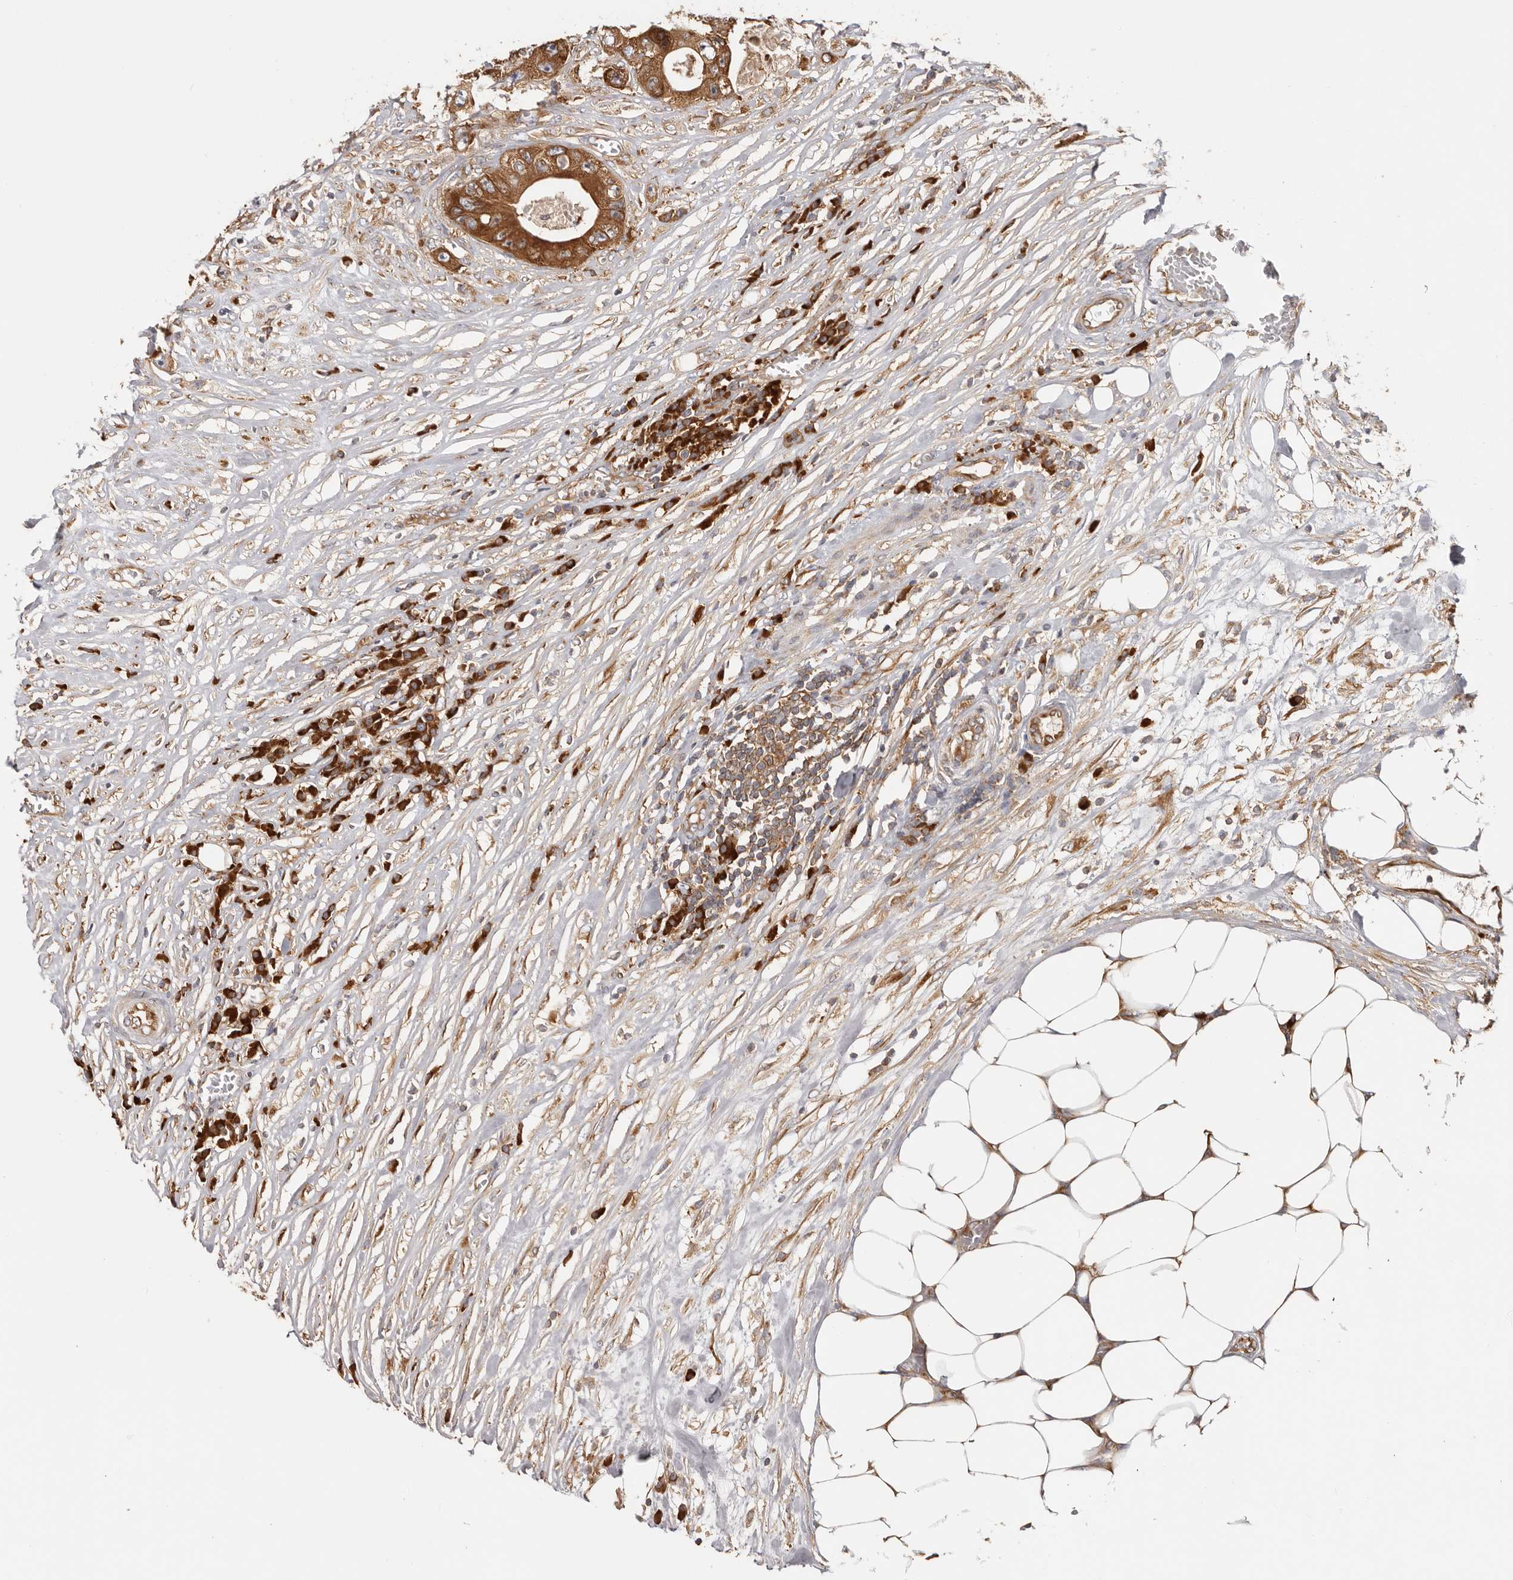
{"staining": {"intensity": "strong", "quantity": ">75%", "location": "cytoplasmic/membranous"}, "tissue": "colorectal cancer", "cell_type": "Tumor cells", "image_type": "cancer", "snomed": [{"axis": "morphology", "description": "Adenocarcinoma, NOS"}, {"axis": "topography", "description": "Colon"}], "caption": "Adenocarcinoma (colorectal) tissue shows strong cytoplasmic/membranous staining in approximately >75% of tumor cells, visualized by immunohistochemistry. The staining is performed using DAB brown chromogen to label protein expression. The nuclei are counter-stained blue using hematoxylin.", "gene": "EPRS1", "patient": {"sex": "female", "age": 46}}